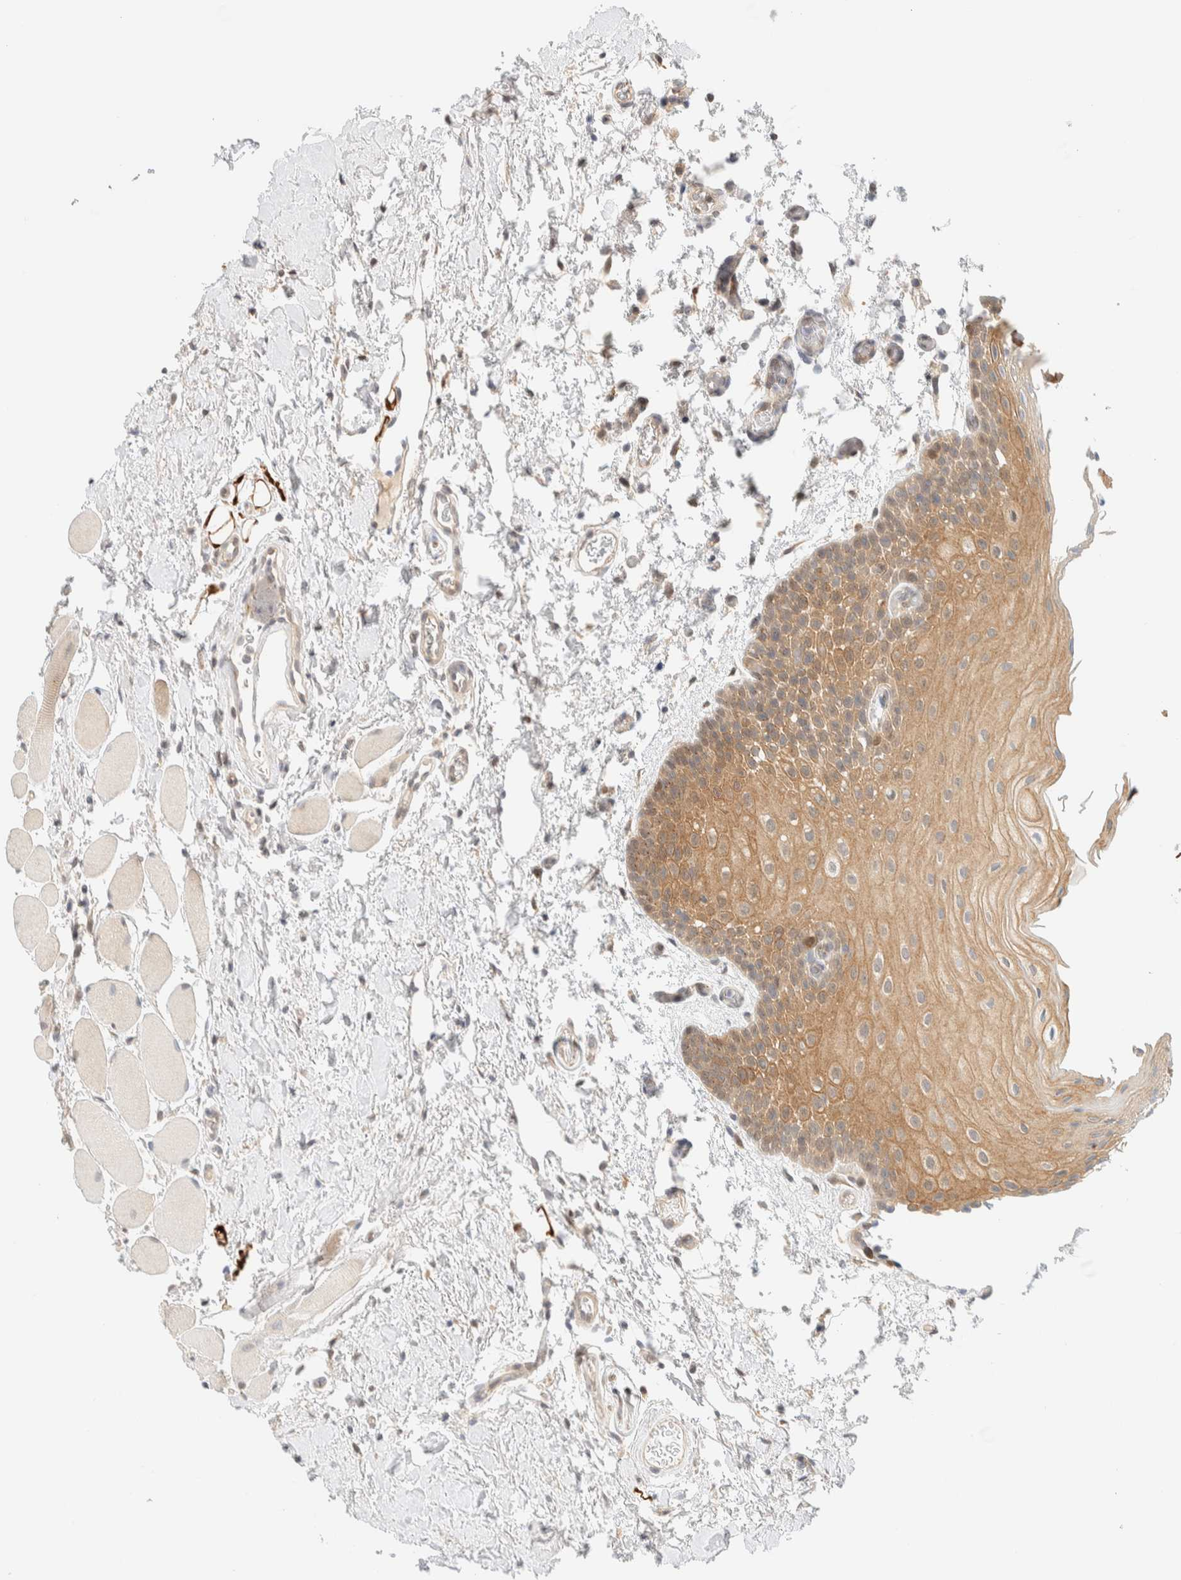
{"staining": {"intensity": "moderate", "quantity": ">75%", "location": "cytoplasmic/membranous"}, "tissue": "oral mucosa", "cell_type": "Squamous epithelial cells", "image_type": "normal", "snomed": [{"axis": "morphology", "description": "Normal tissue, NOS"}, {"axis": "topography", "description": "Oral tissue"}], "caption": "An image of human oral mucosa stained for a protein displays moderate cytoplasmic/membranous brown staining in squamous epithelial cells. The staining was performed using DAB to visualize the protein expression in brown, while the nuclei were stained in blue with hematoxylin (Magnification: 20x).", "gene": "PCYT2", "patient": {"sex": "male", "age": 62}}